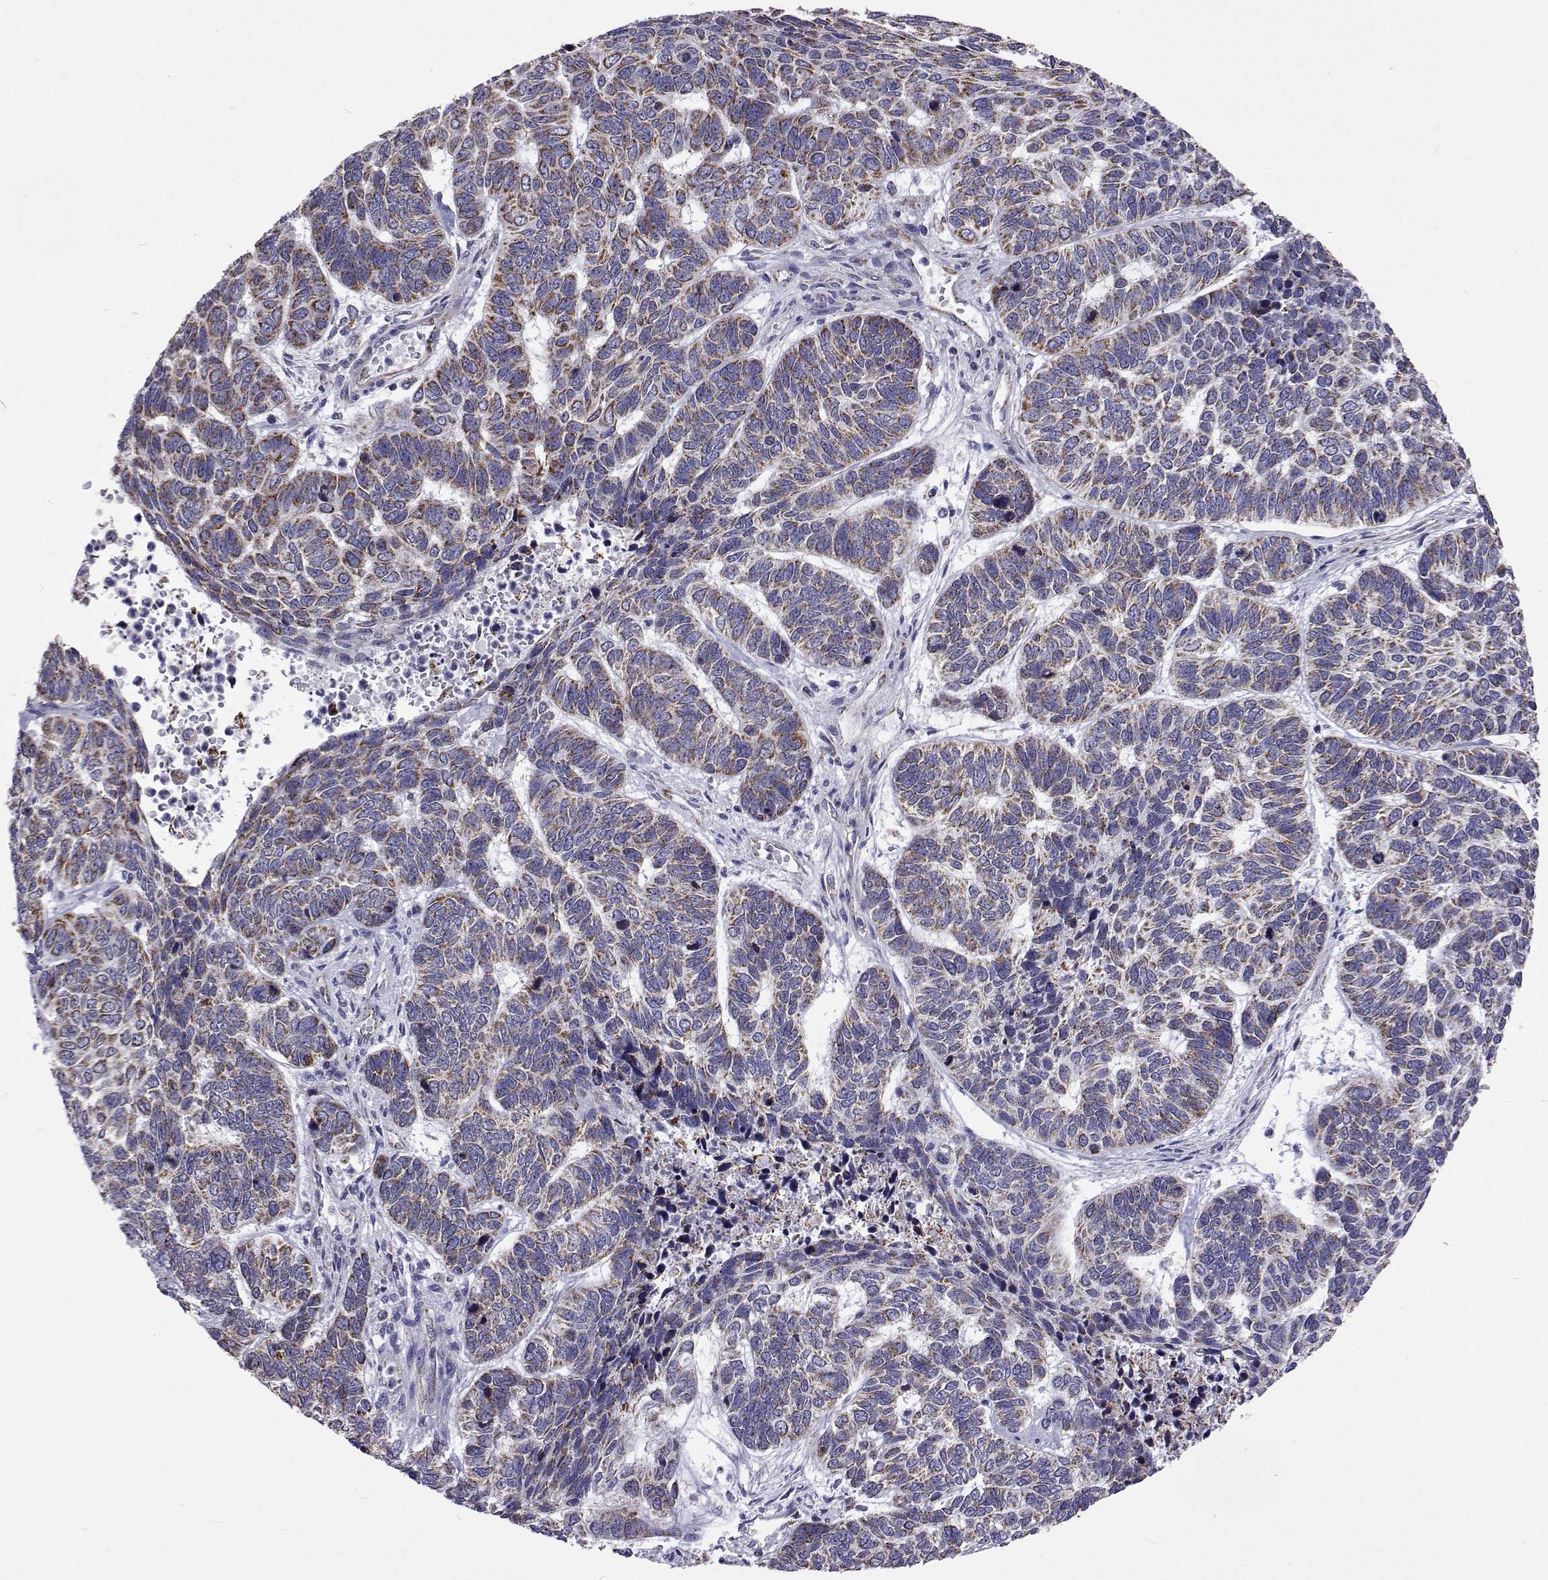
{"staining": {"intensity": "moderate", "quantity": "<25%", "location": "cytoplasmic/membranous"}, "tissue": "skin cancer", "cell_type": "Tumor cells", "image_type": "cancer", "snomed": [{"axis": "morphology", "description": "Basal cell carcinoma"}, {"axis": "topography", "description": "Skin"}], "caption": "This is a photomicrograph of IHC staining of skin cancer, which shows moderate staining in the cytoplasmic/membranous of tumor cells.", "gene": "MCCC2", "patient": {"sex": "female", "age": 65}}